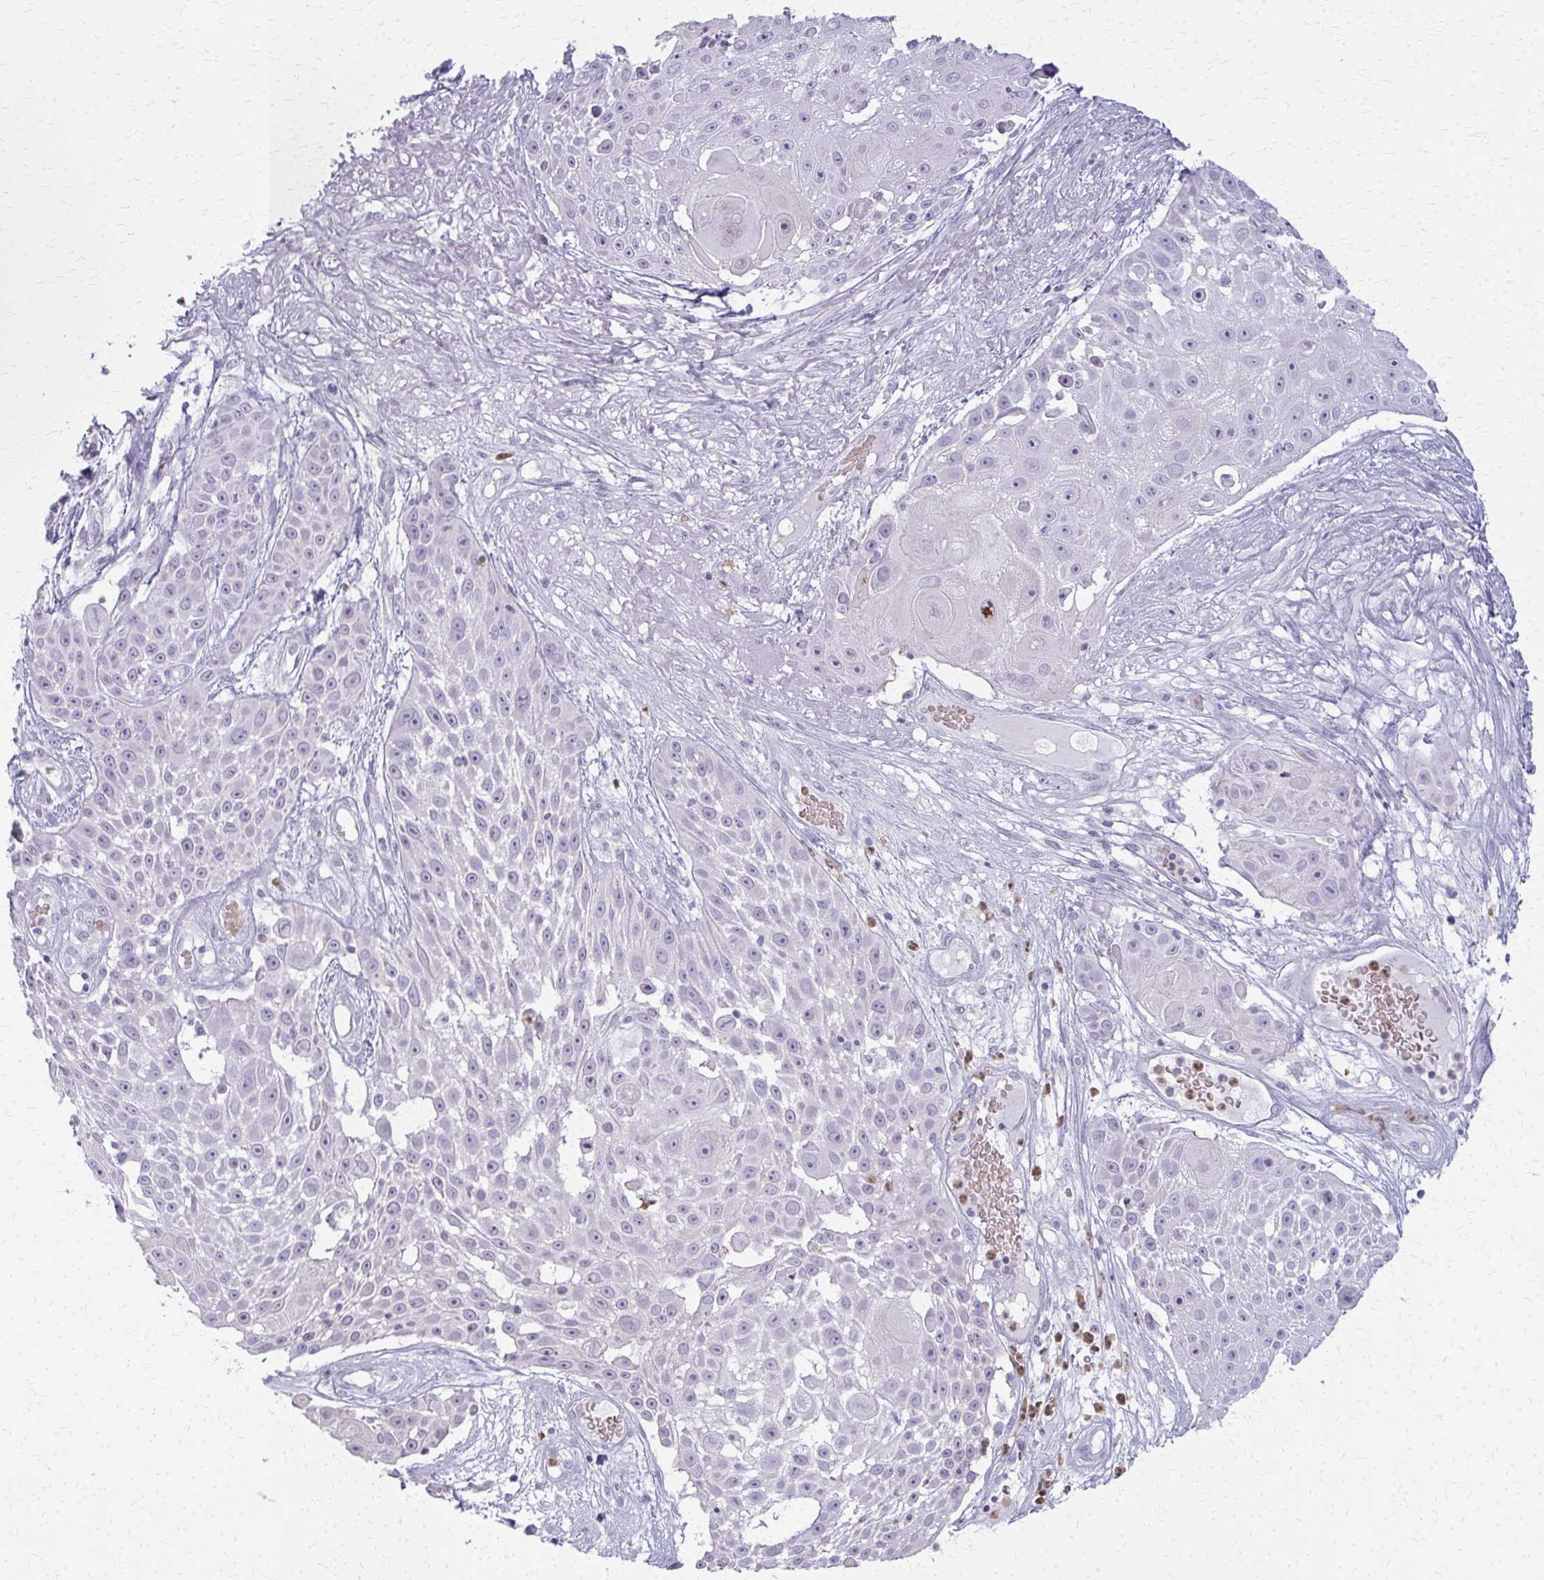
{"staining": {"intensity": "negative", "quantity": "none", "location": "none"}, "tissue": "skin cancer", "cell_type": "Tumor cells", "image_type": "cancer", "snomed": [{"axis": "morphology", "description": "Squamous cell carcinoma, NOS"}, {"axis": "topography", "description": "Skin"}], "caption": "Photomicrograph shows no protein staining in tumor cells of squamous cell carcinoma (skin) tissue.", "gene": "CA3", "patient": {"sex": "female", "age": 86}}